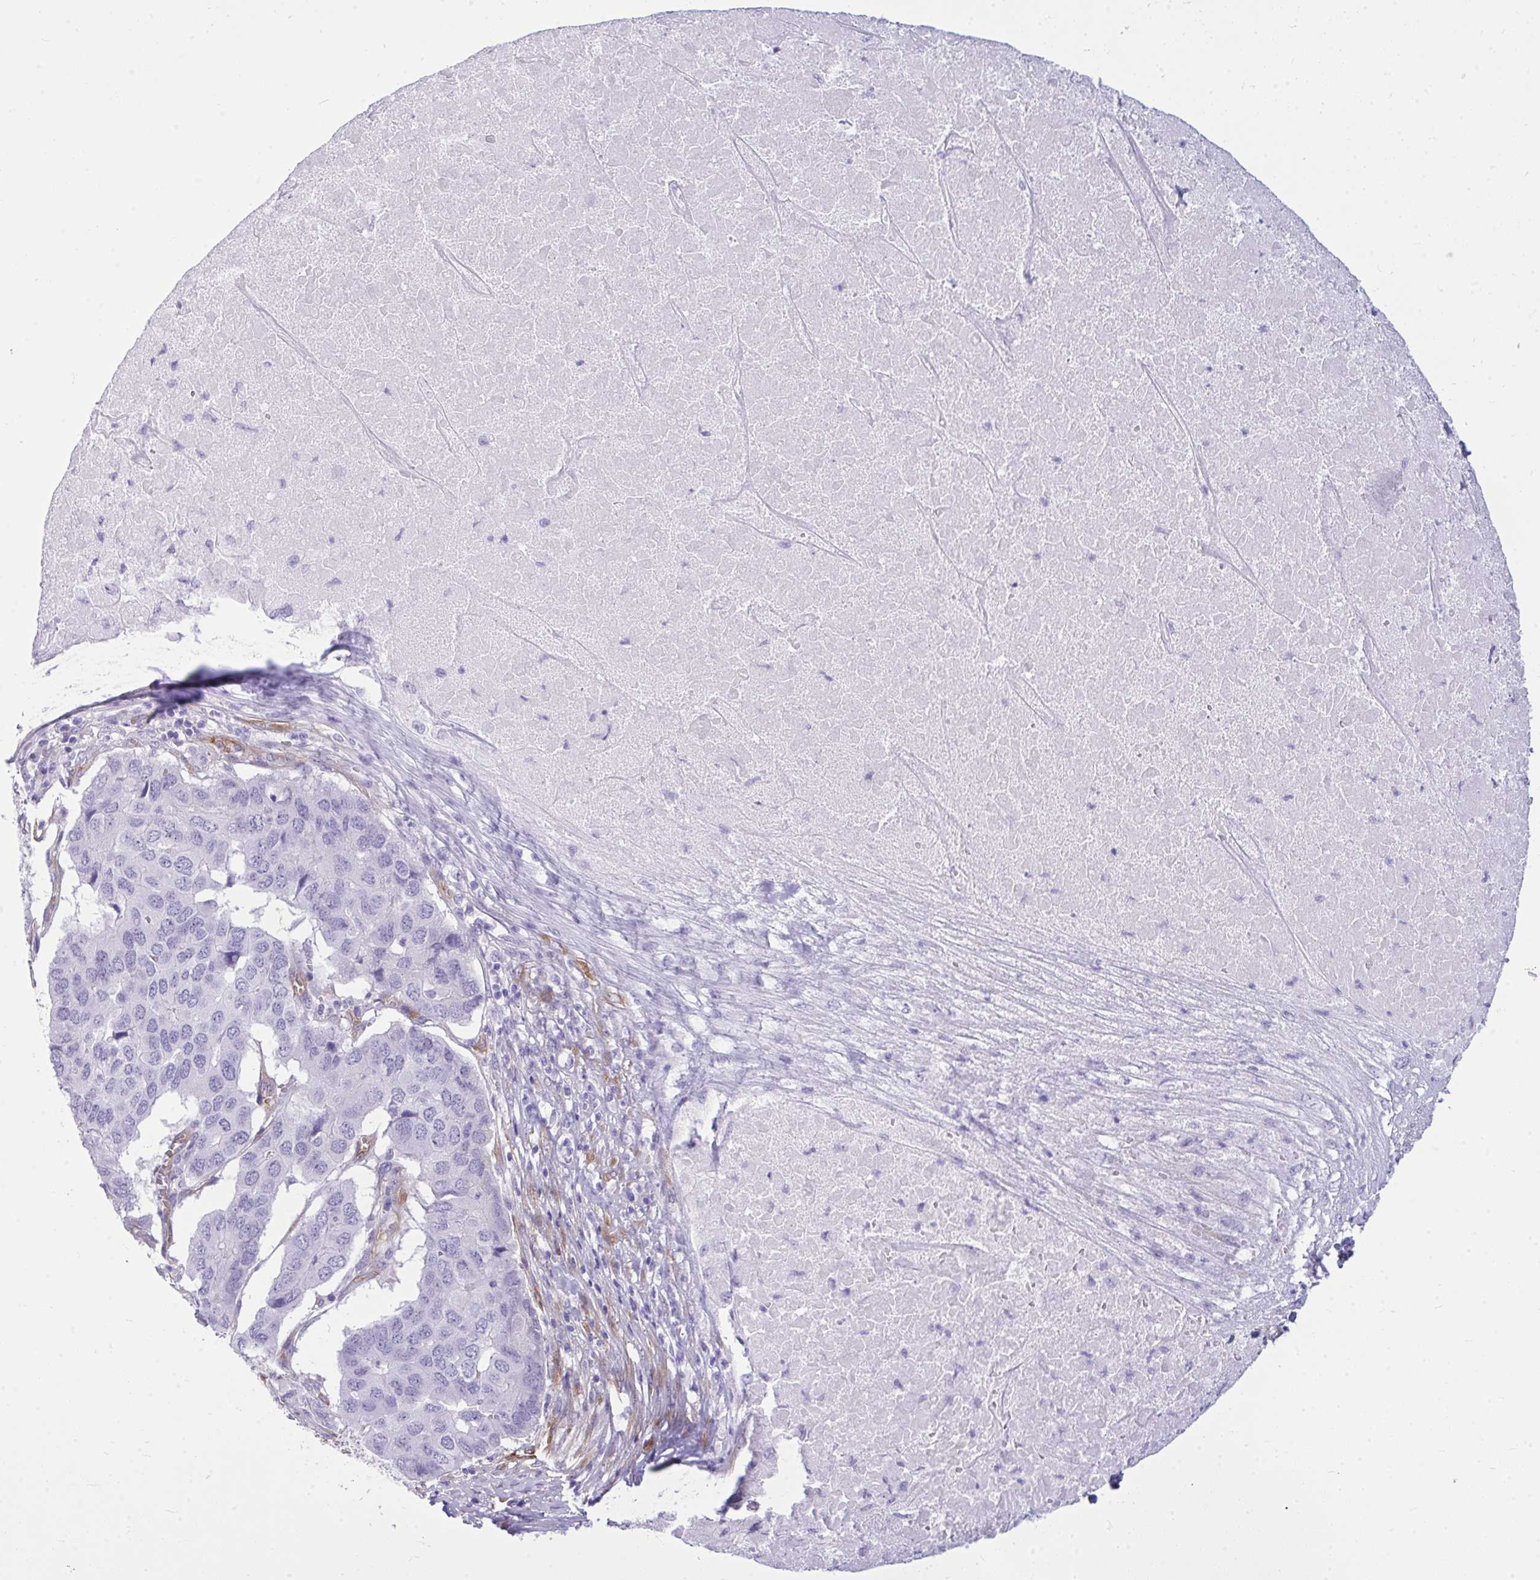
{"staining": {"intensity": "negative", "quantity": "none", "location": "none"}, "tissue": "pancreatic cancer", "cell_type": "Tumor cells", "image_type": "cancer", "snomed": [{"axis": "morphology", "description": "Adenocarcinoma, NOS"}, {"axis": "topography", "description": "Pancreas"}], "caption": "Protein analysis of pancreatic adenocarcinoma reveals no significant positivity in tumor cells. The staining is performed using DAB (3,3'-diaminobenzidine) brown chromogen with nuclei counter-stained in using hematoxylin.", "gene": "LIMS2", "patient": {"sex": "male", "age": 50}}